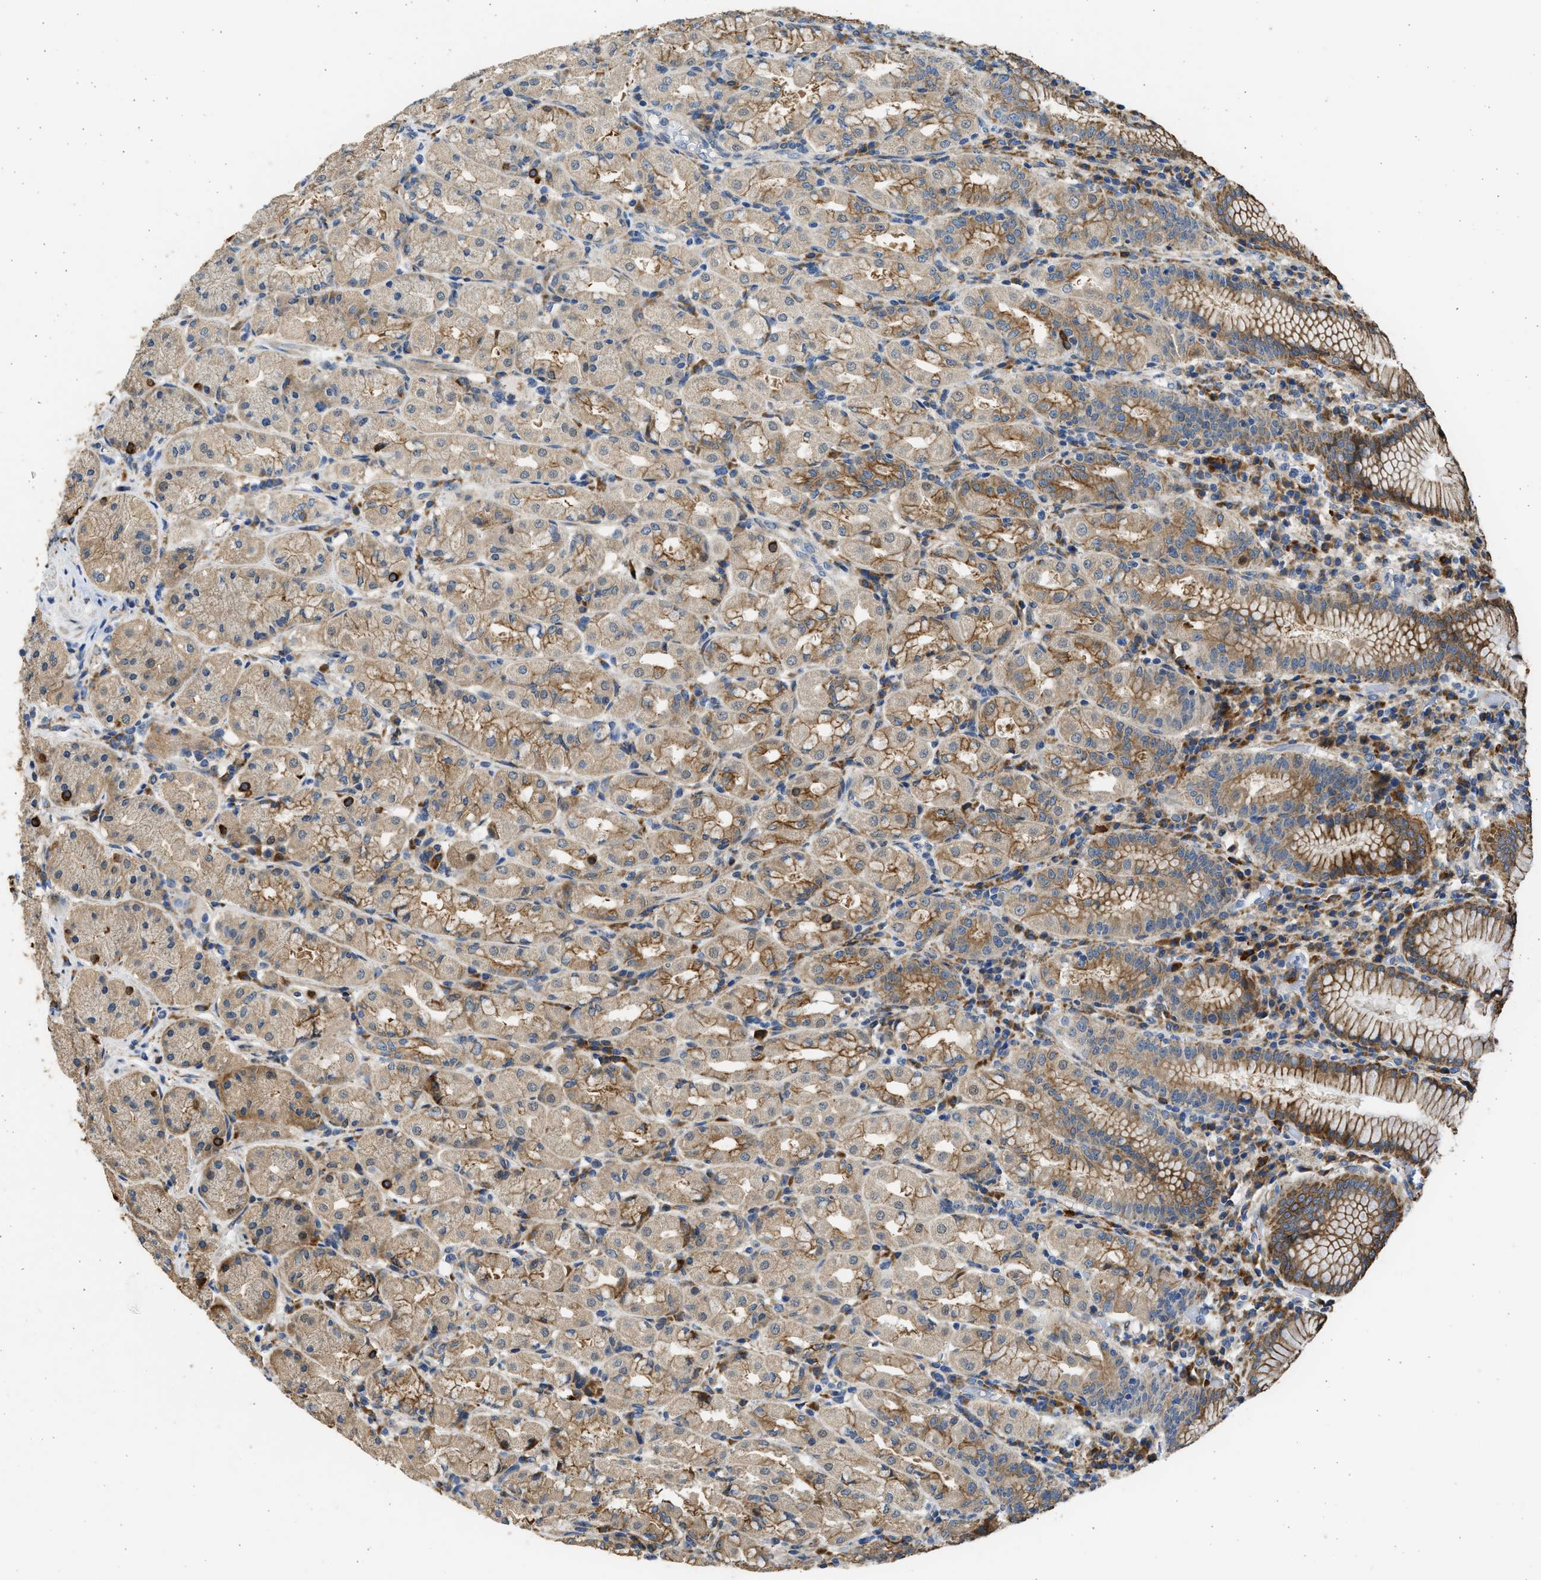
{"staining": {"intensity": "strong", "quantity": "25%-75%", "location": "cytoplasmic/membranous"}, "tissue": "stomach", "cell_type": "Glandular cells", "image_type": "normal", "snomed": [{"axis": "morphology", "description": "Normal tissue, NOS"}, {"axis": "topography", "description": "Stomach"}, {"axis": "topography", "description": "Stomach, lower"}], "caption": "Protein expression analysis of benign stomach reveals strong cytoplasmic/membranous staining in approximately 25%-75% of glandular cells.", "gene": "PLD2", "patient": {"sex": "female", "age": 56}}